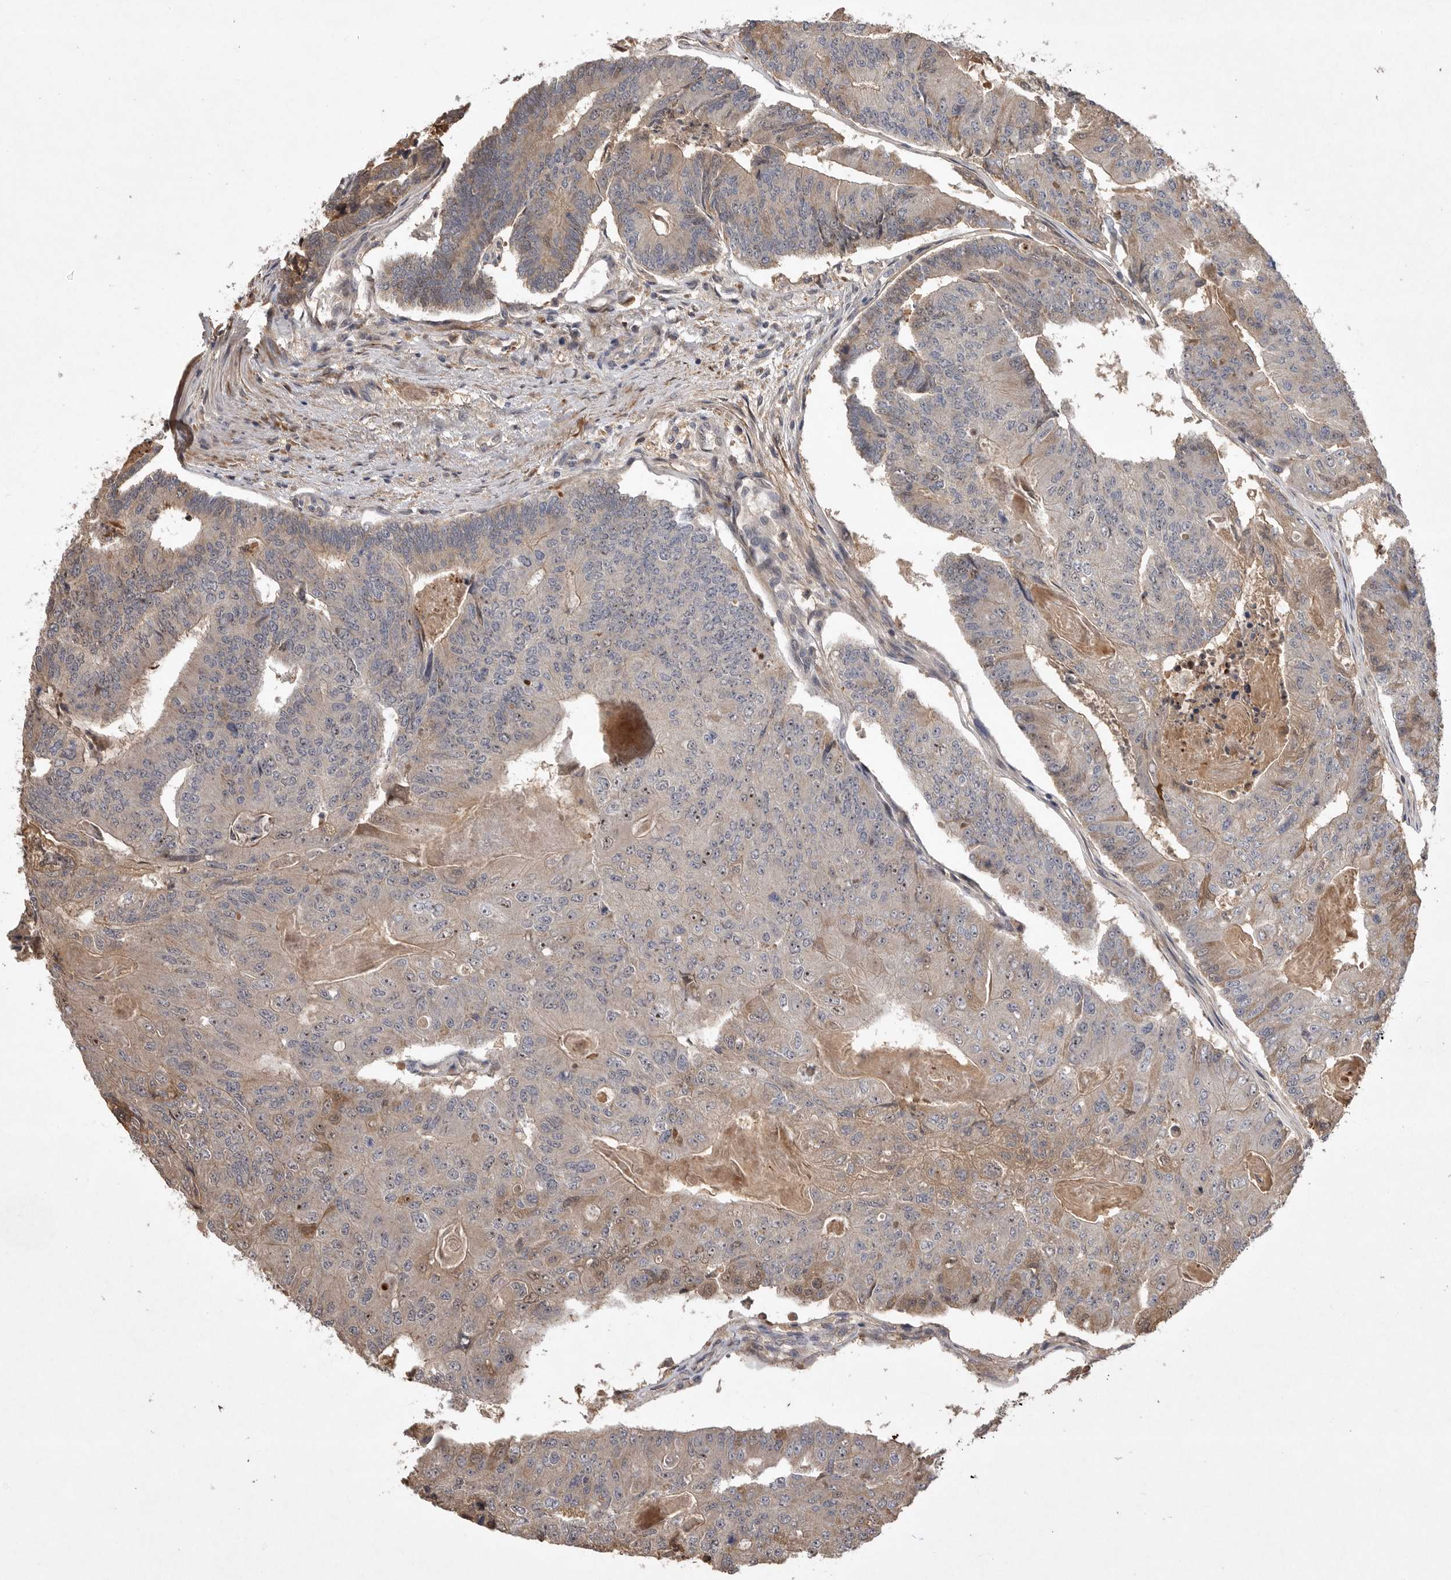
{"staining": {"intensity": "moderate", "quantity": "<25%", "location": "cytoplasmic/membranous"}, "tissue": "colorectal cancer", "cell_type": "Tumor cells", "image_type": "cancer", "snomed": [{"axis": "morphology", "description": "Adenocarcinoma, NOS"}, {"axis": "topography", "description": "Colon"}], "caption": "Immunohistochemistry (IHC) of human adenocarcinoma (colorectal) displays low levels of moderate cytoplasmic/membranous expression in approximately <25% of tumor cells. The staining was performed using DAB (3,3'-diaminobenzidine), with brown indicating positive protein expression. Nuclei are stained blue with hematoxylin.", "gene": "VN1R4", "patient": {"sex": "female", "age": 67}}